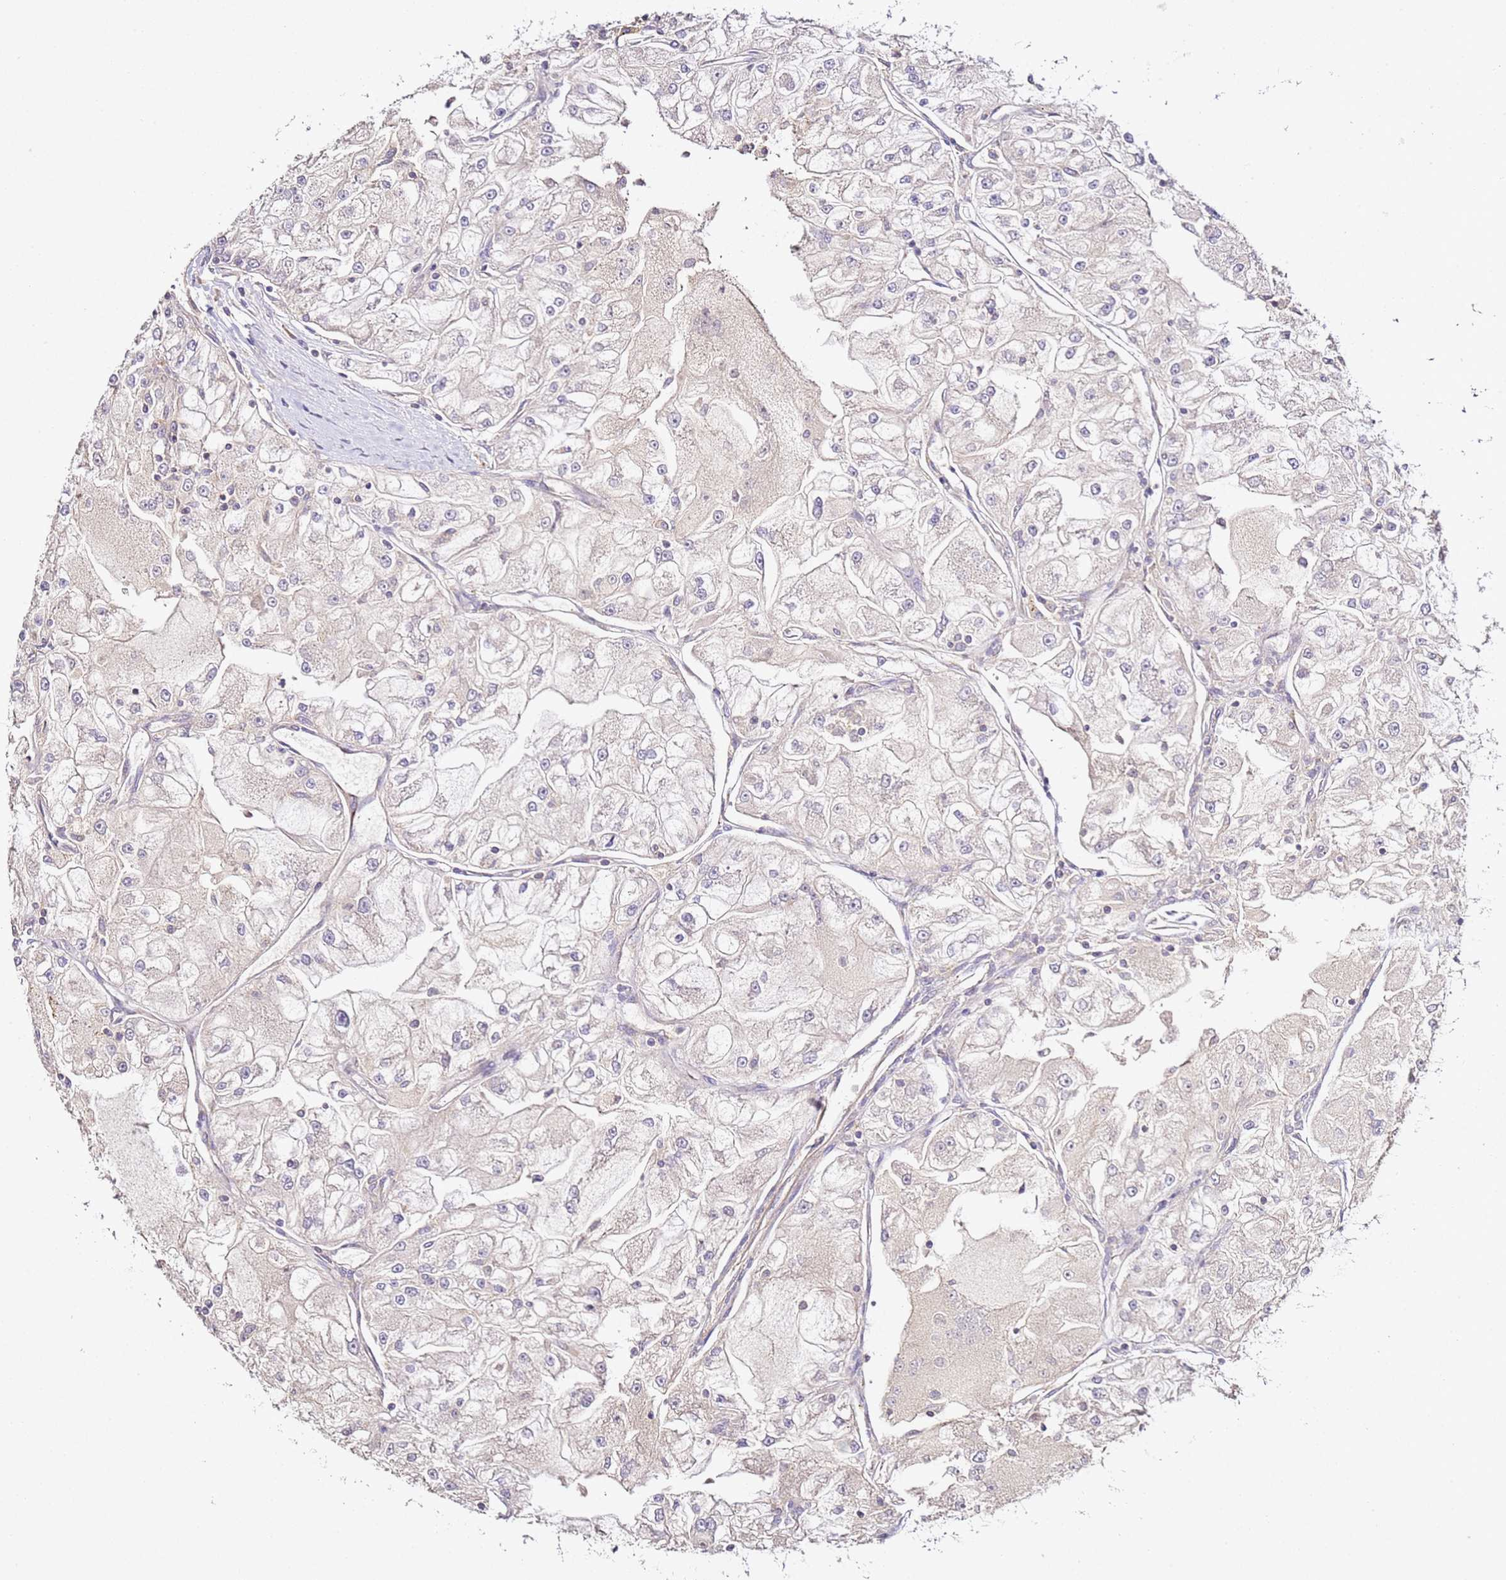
{"staining": {"intensity": "negative", "quantity": "none", "location": "none"}, "tissue": "renal cancer", "cell_type": "Tumor cells", "image_type": "cancer", "snomed": [{"axis": "morphology", "description": "Adenocarcinoma, NOS"}, {"axis": "topography", "description": "Kidney"}], "caption": "Tumor cells show no significant protein positivity in renal cancer.", "gene": "OR2B11", "patient": {"sex": "female", "age": 72}}